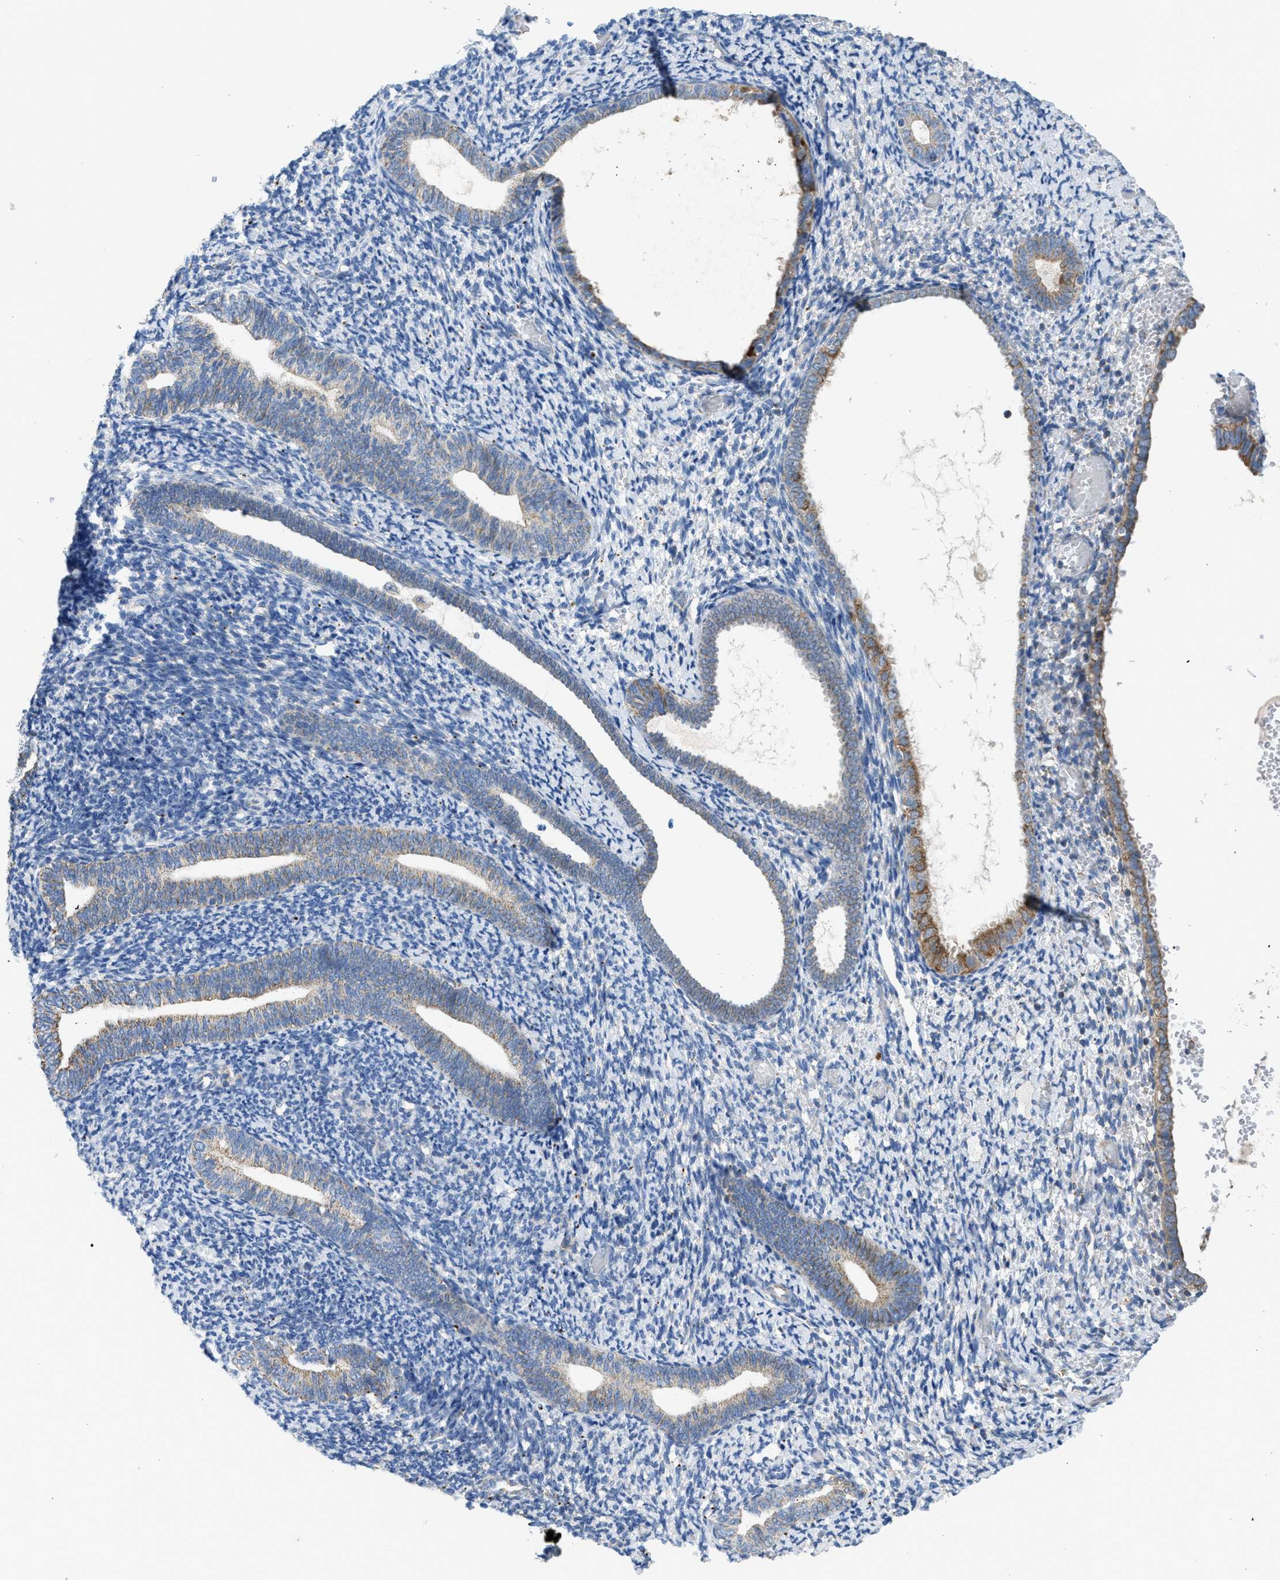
{"staining": {"intensity": "negative", "quantity": "none", "location": "none"}, "tissue": "endometrium", "cell_type": "Cells in endometrial stroma", "image_type": "normal", "snomed": [{"axis": "morphology", "description": "Normal tissue, NOS"}, {"axis": "topography", "description": "Endometrium"}], "caption": "DAB (3,3'-diaminobenzidine) immunohistochemical staining of unremarkable endometrium demonstrates no significant staining in cells in endometrial stroma. (DAB immunohistochemistry visualized using brightfield microscopy, high magnification).", "gene": "GOT2", "patient": {"sex": "female", "age": 66}}